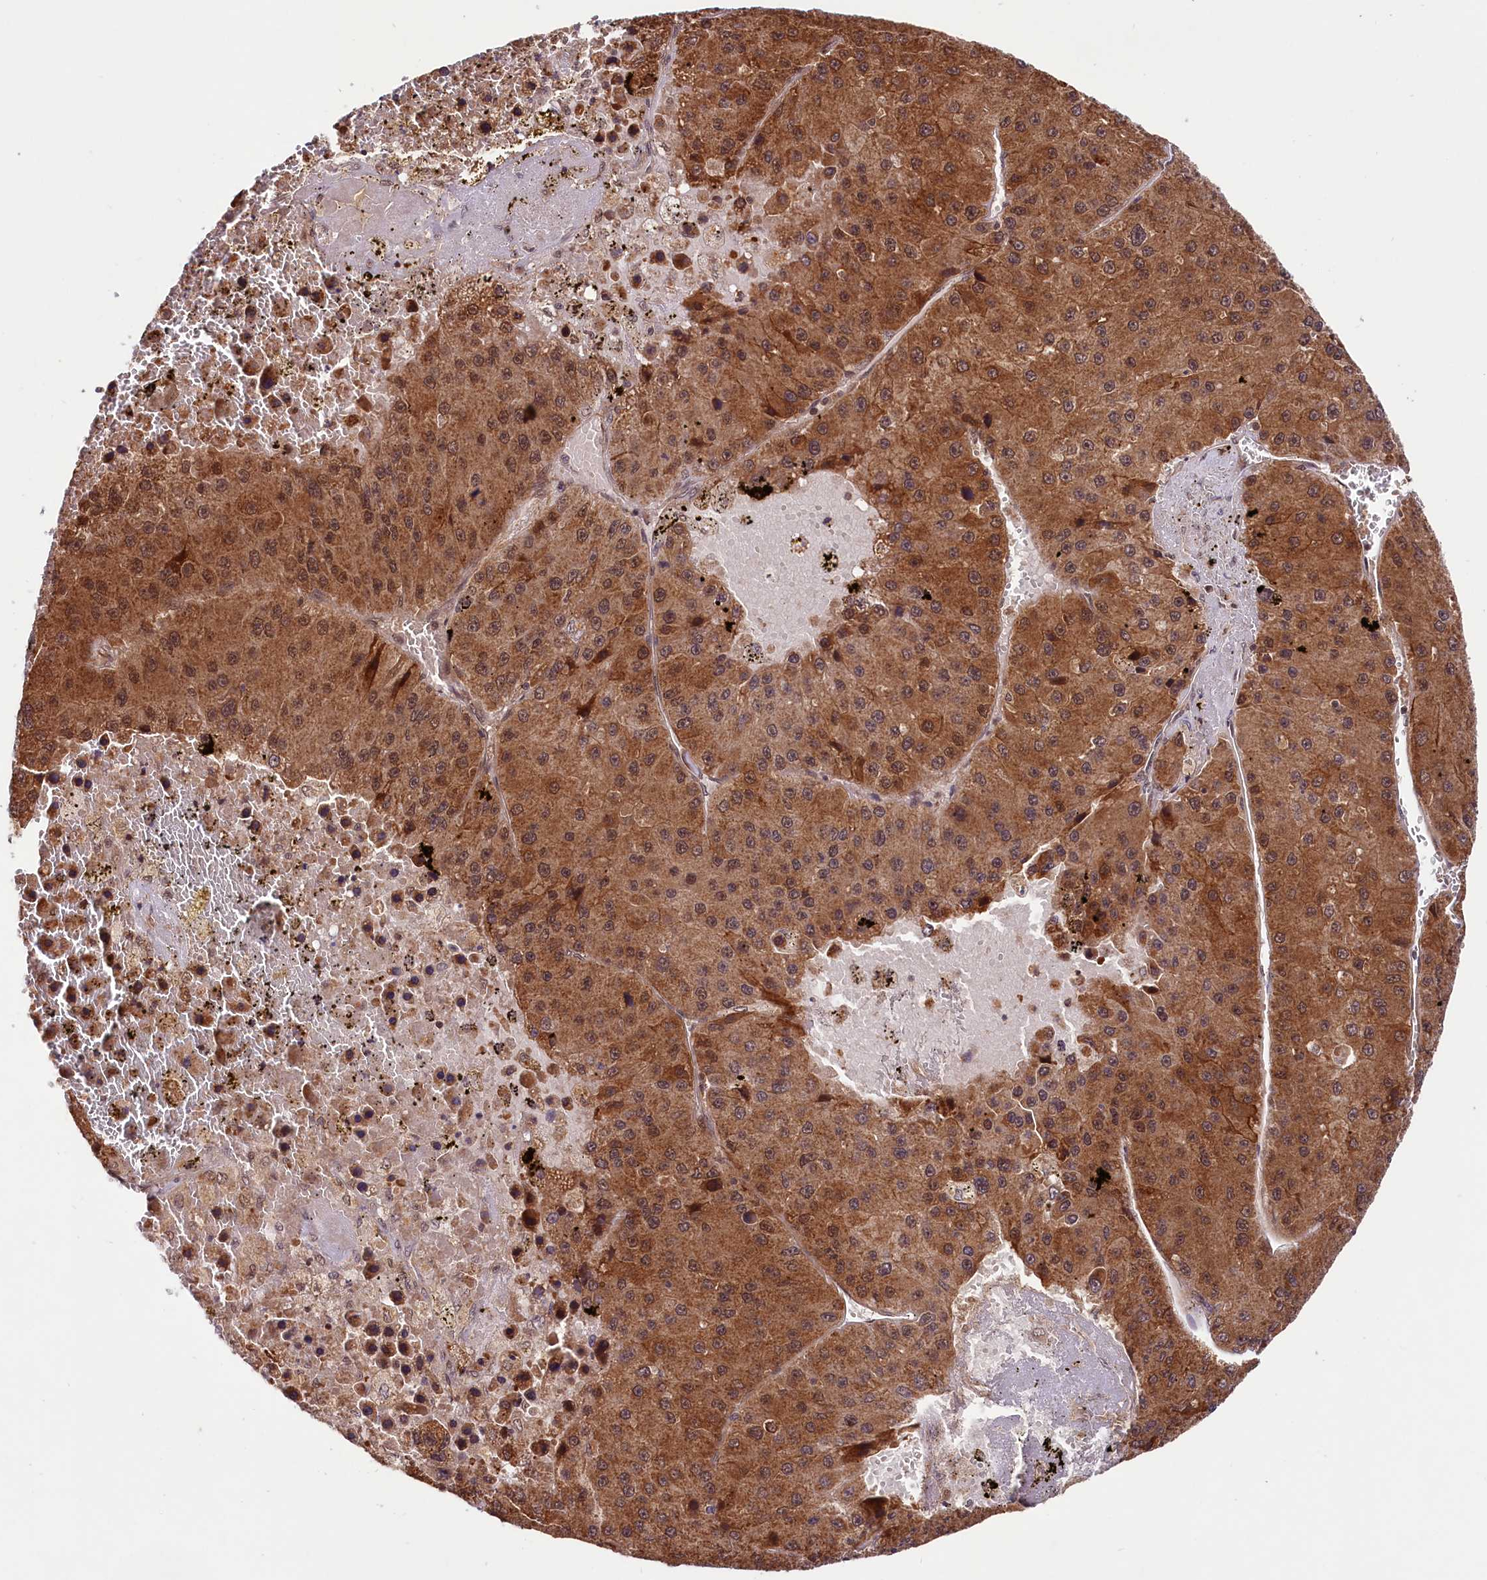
{"staining": {"intensity": "strong", "quantity": ">75%", "location": "cytoplasmic/membranous,nuclear"}, "tissue": "liver cancer", "cell_type": "Tumor cells", "image_type": "cancer", "snomed": [{"axis": "morphology", "description": "Carcinoma, Hepatocellular, NOS"}, {"axis": "topography", "description": "Liver"}], "caption": "Immunohistochemistry (IHC) of human liver cancer (hepatocellular carcinoma) demonstrates high levels of strong cytoplasmic/membranous and nuclear staining in approximately >75% of tumor cells. (Brightfield microscopy of DAB IHC at high magnification).", "gene": "UBE3A", "patient": {"sex": "female", "age": 73}}